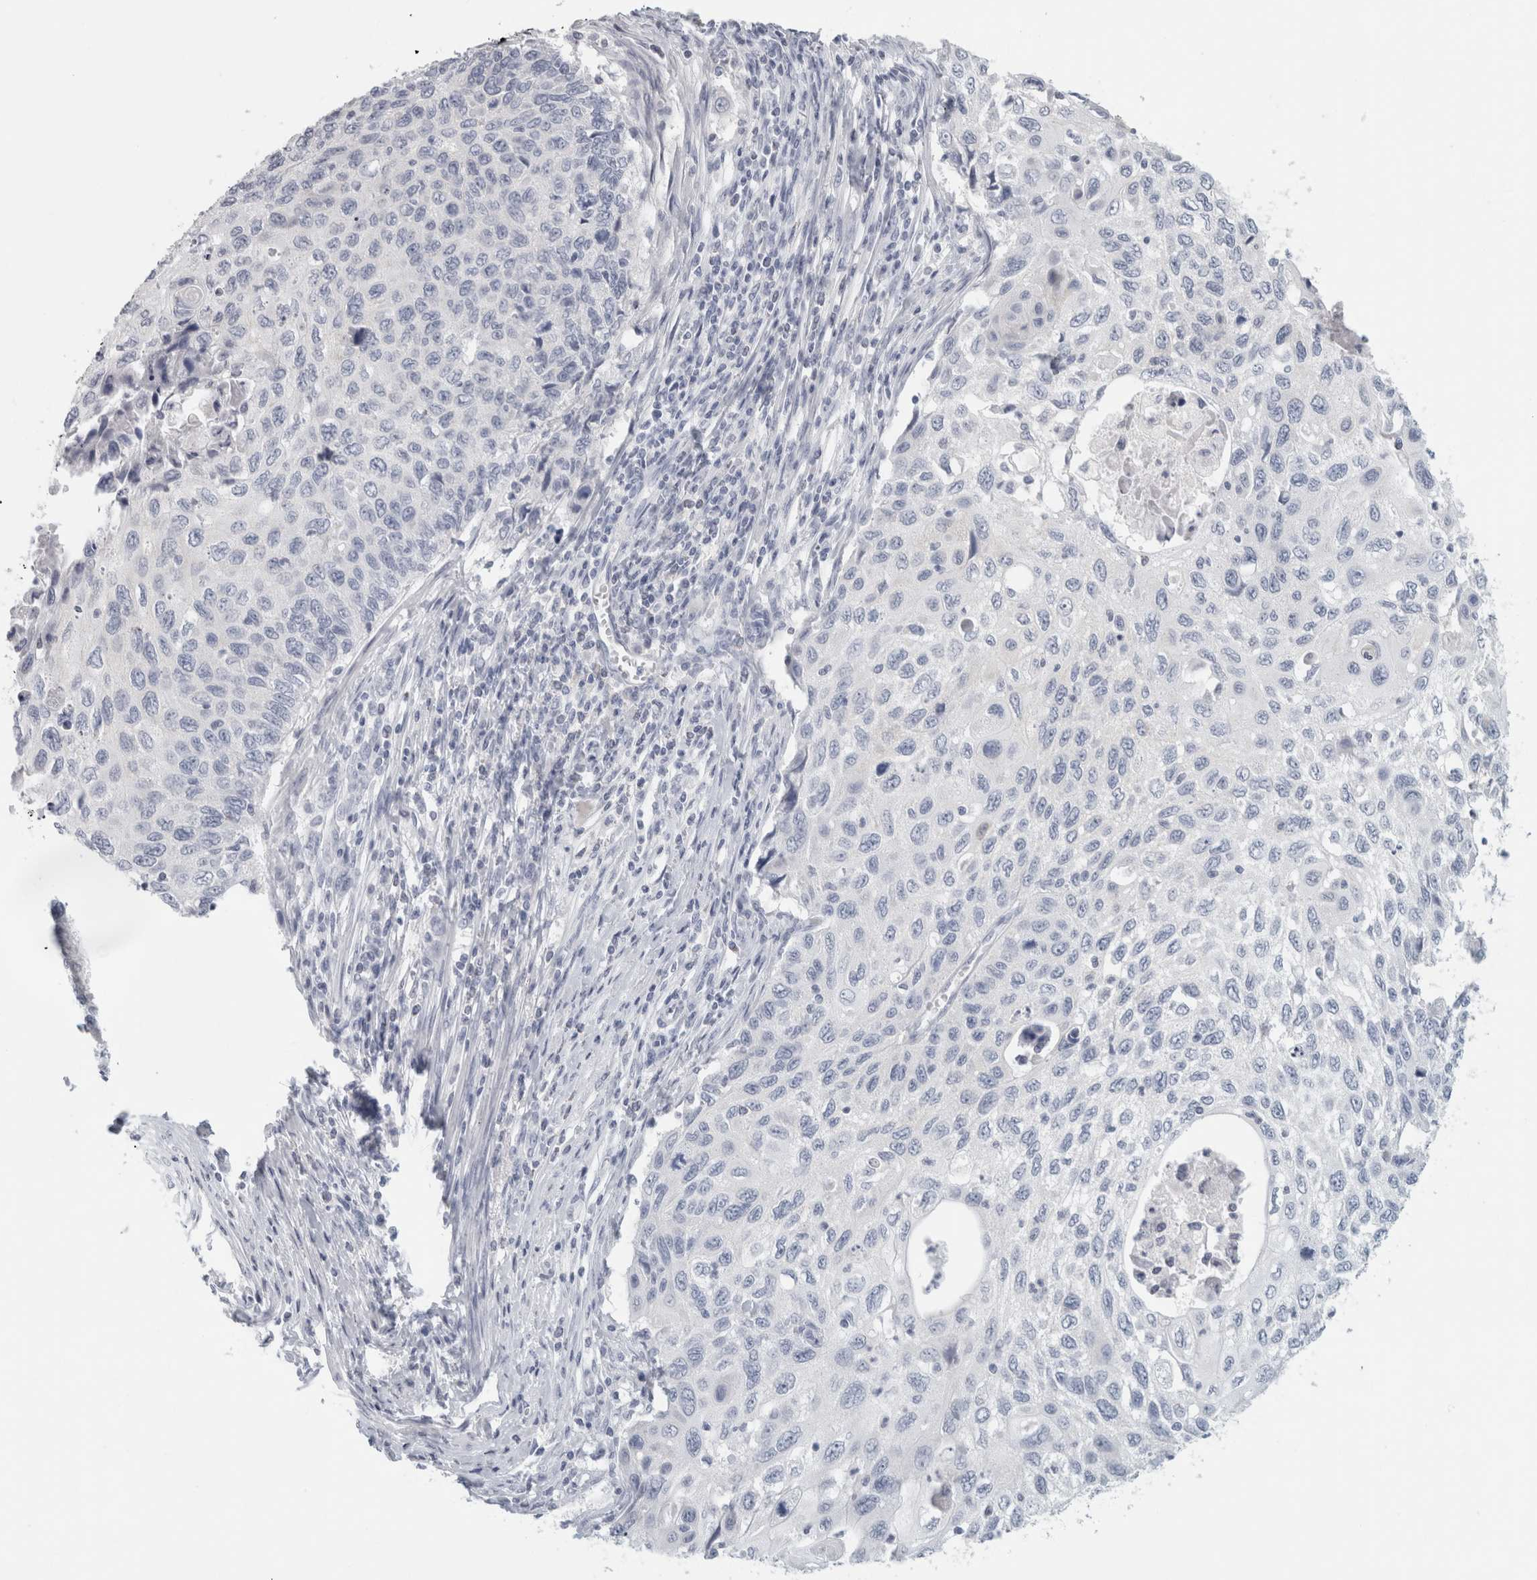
{"staining": {"intensity": "negative", "quantity": "none", "location": "none"}, "tissue": "cervical cancer", "cell_type": "Tumor cells", "image_type": "cancer", "snomed": [{"axis": "morphology", "description": "Squamous cell carcinoma, NOS"}, {"axis": "topography", "description": "Cervix"}], "caption": "Histopathology image shows no protein expression in tumor cells of cervical cancer (squamous cell carcinoma) tissue.", "gene": "SLC28A3", "patient": {"sex": "female", "age": 70}}